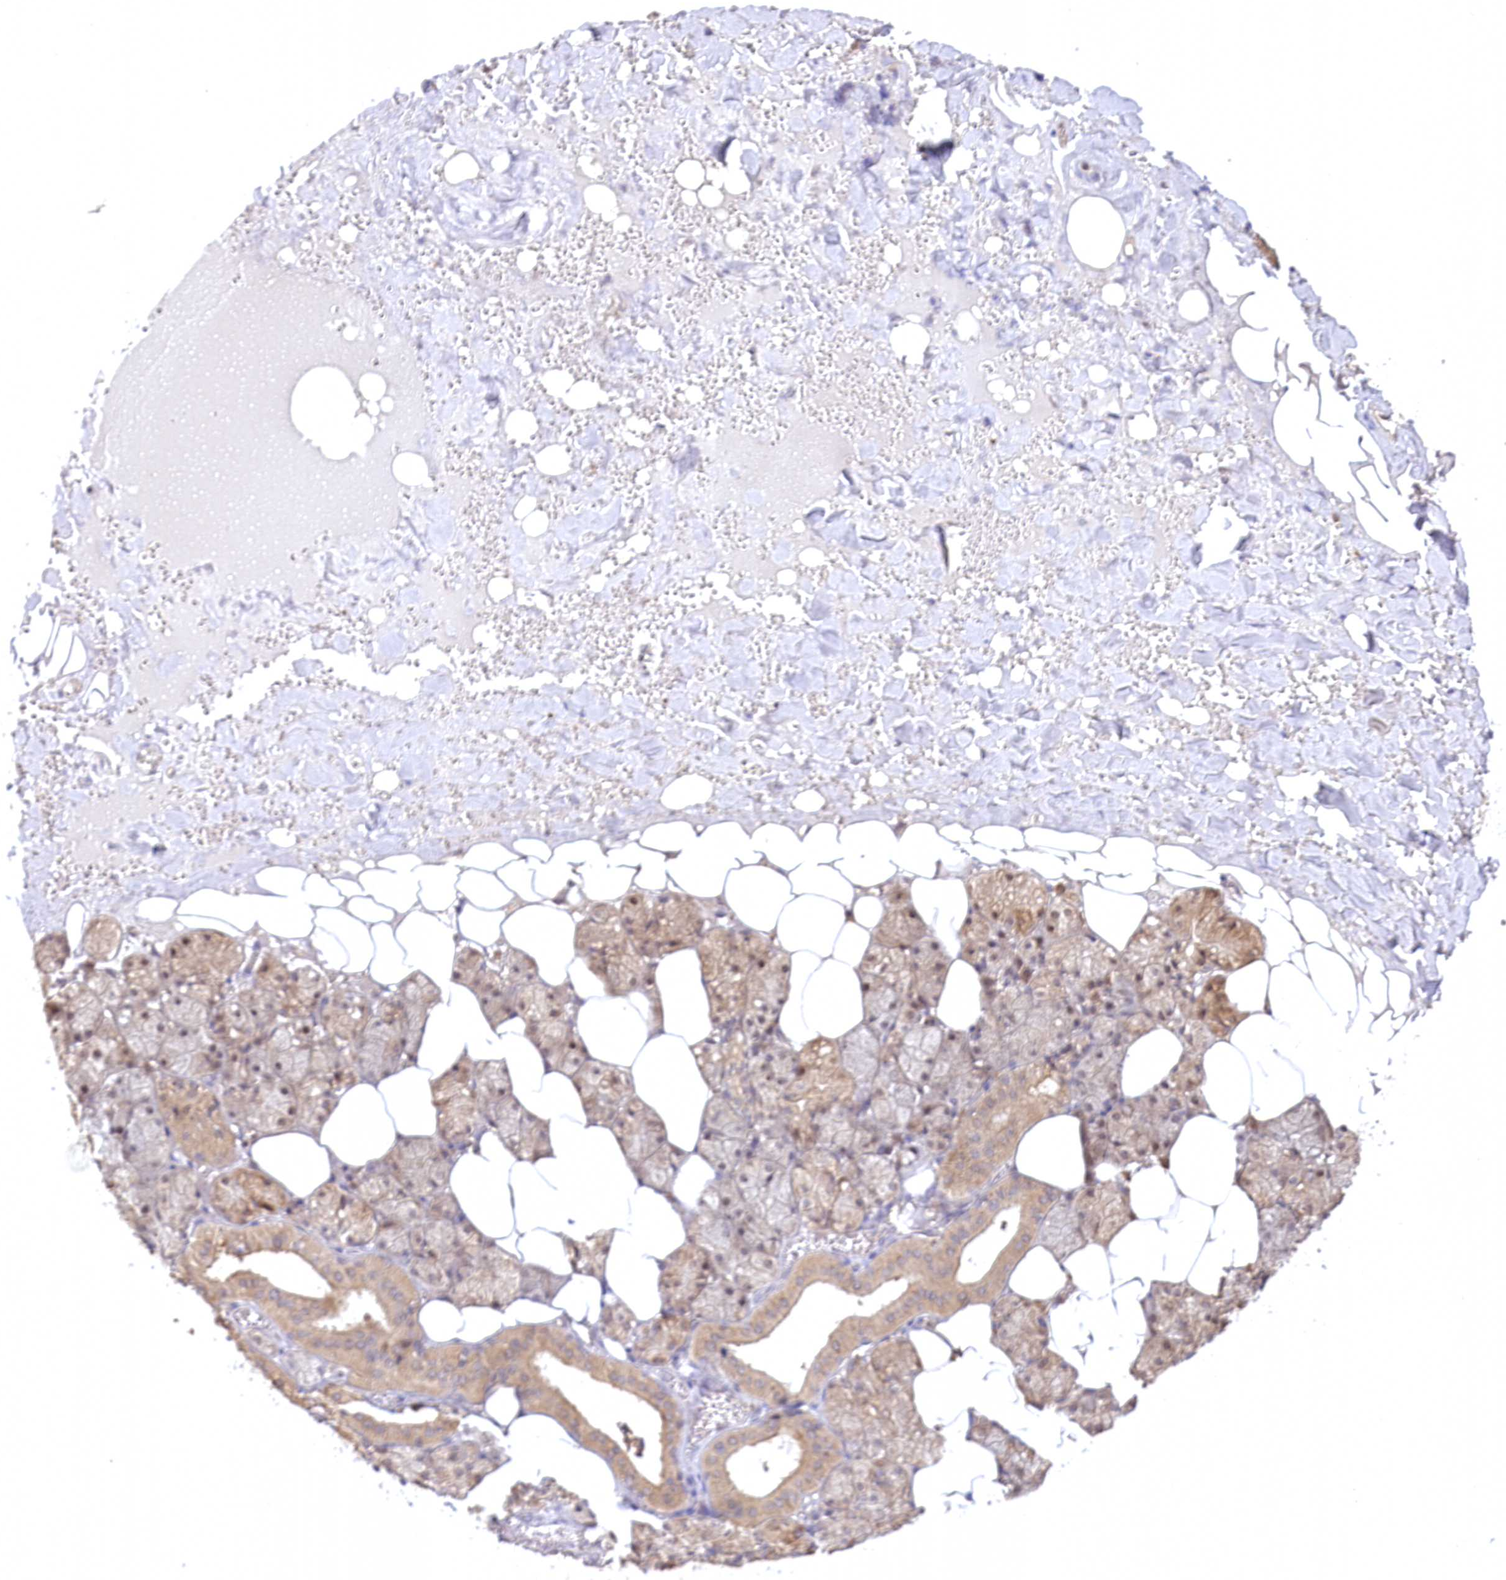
{"staining": {"intensity": "moderate", "quantity": ">75%", "location": "cytoplasmic/membranous,nuclear"}, "tissue": "salivary gland", "cell_type": "Glandular cells", "image_type": "normal", "snomed": [{"axis": "morphology", "description": "Normal tissue, NOS"}, {"axis": "topography", "description": "Salivary gland"}], "caption": "A medium amount of moderate cytoplasmic/membranous,nuclear positivity is identified in approximately >75% of glandular cells in unremarkable salivary gland.", "gene": "SERGEF", "patient": {"sex": "male", "age": 62}}